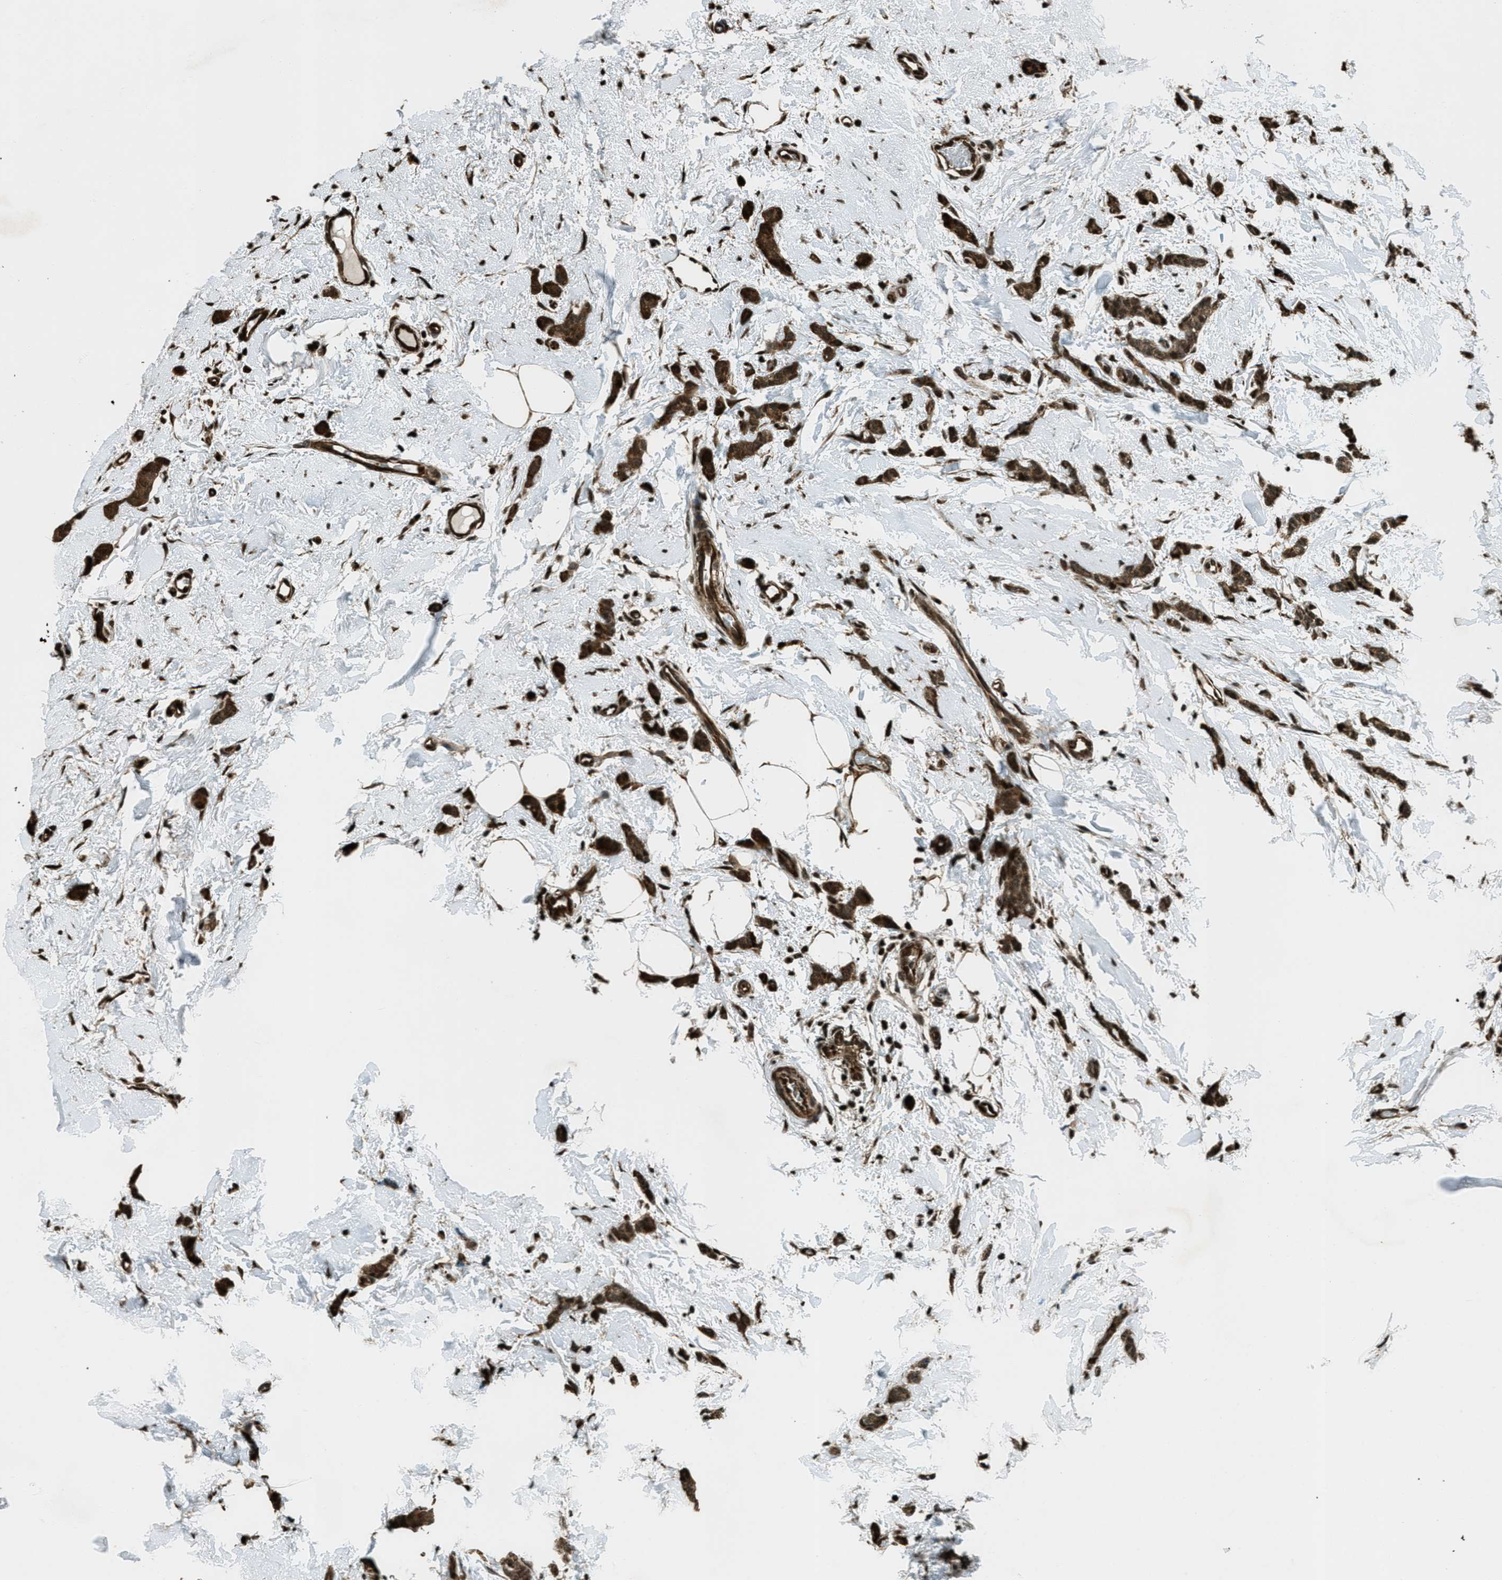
{"staining": {"intensity": "strong", "quantity": ">75%", "location": "cytoplasmic/membranous,nuclear"}, "tissue": "breast cancer", "cell_type": "Tumor cells", "image_type": "cancer", "snomed": [{"axis": "morphology", "description": "Lobular carcinoma"}, {"axis": "topography", "description": "Skin"}, {"axis": "topography", "description": "Breast"}], "caption": "A photomicrograph of breast lobular carcinoma stained for a protein shows strong cytoplasmic/membranous and nuclear brown staining in tumor cells.", "gene": "TARDBP", "patient": {"sex": "female", "age": 46}}